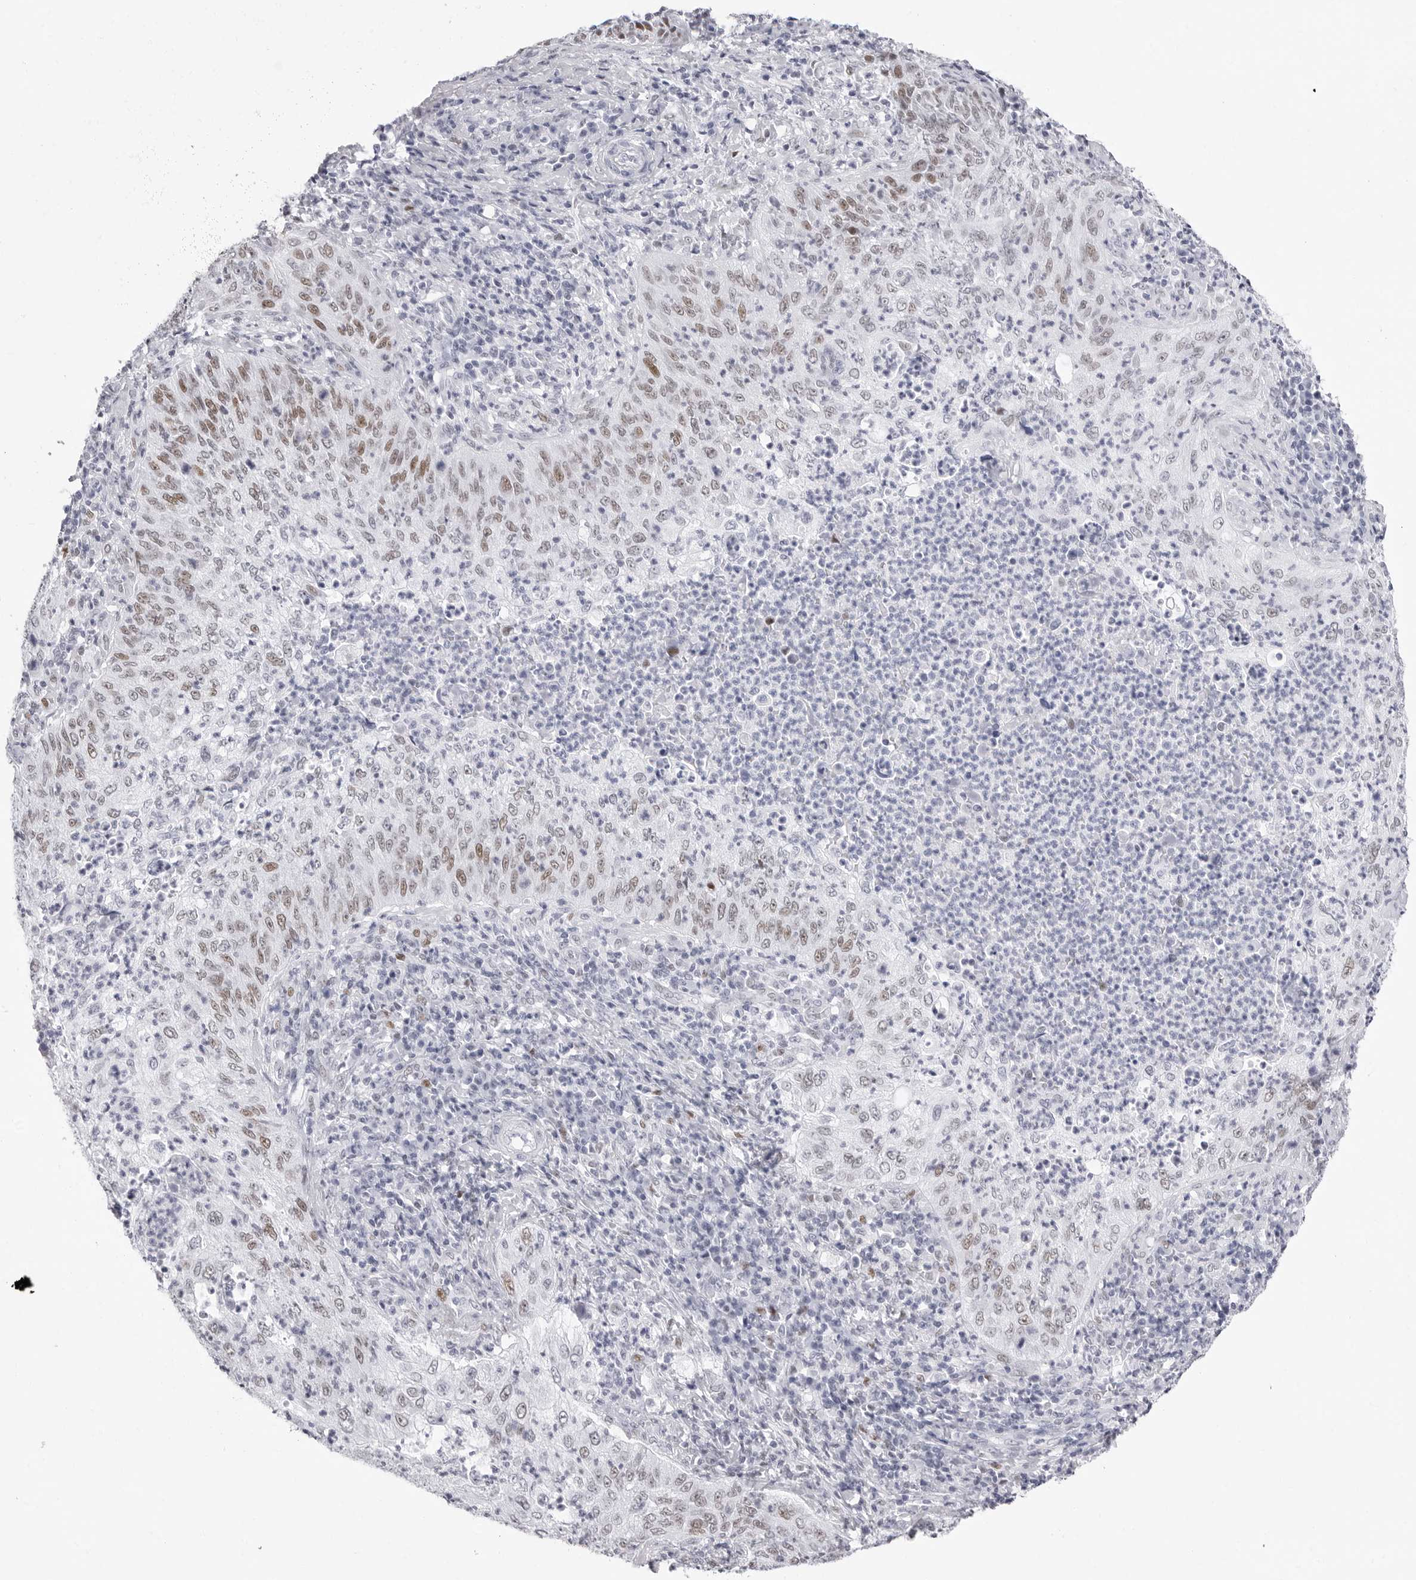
{"staining": {"intensity": "moderate", "quantity": ">75%", "location": "nuclear"}, "tissue": "cervical cancer", "cell_type": "Tumor cells", "image_type": "cancer", "snomed": [{"axis": "morphology", "description": "Squamous cell carcinoma, NOS"}, {"axis": "topography", "description": "Cervix"}], "caption": "The immunohistochemical stain labels moderate nuclear staining in tumor cells of cervical cancer tissue.", "gene": "NASP", "patient": {"sex": "female", "age": 30}}